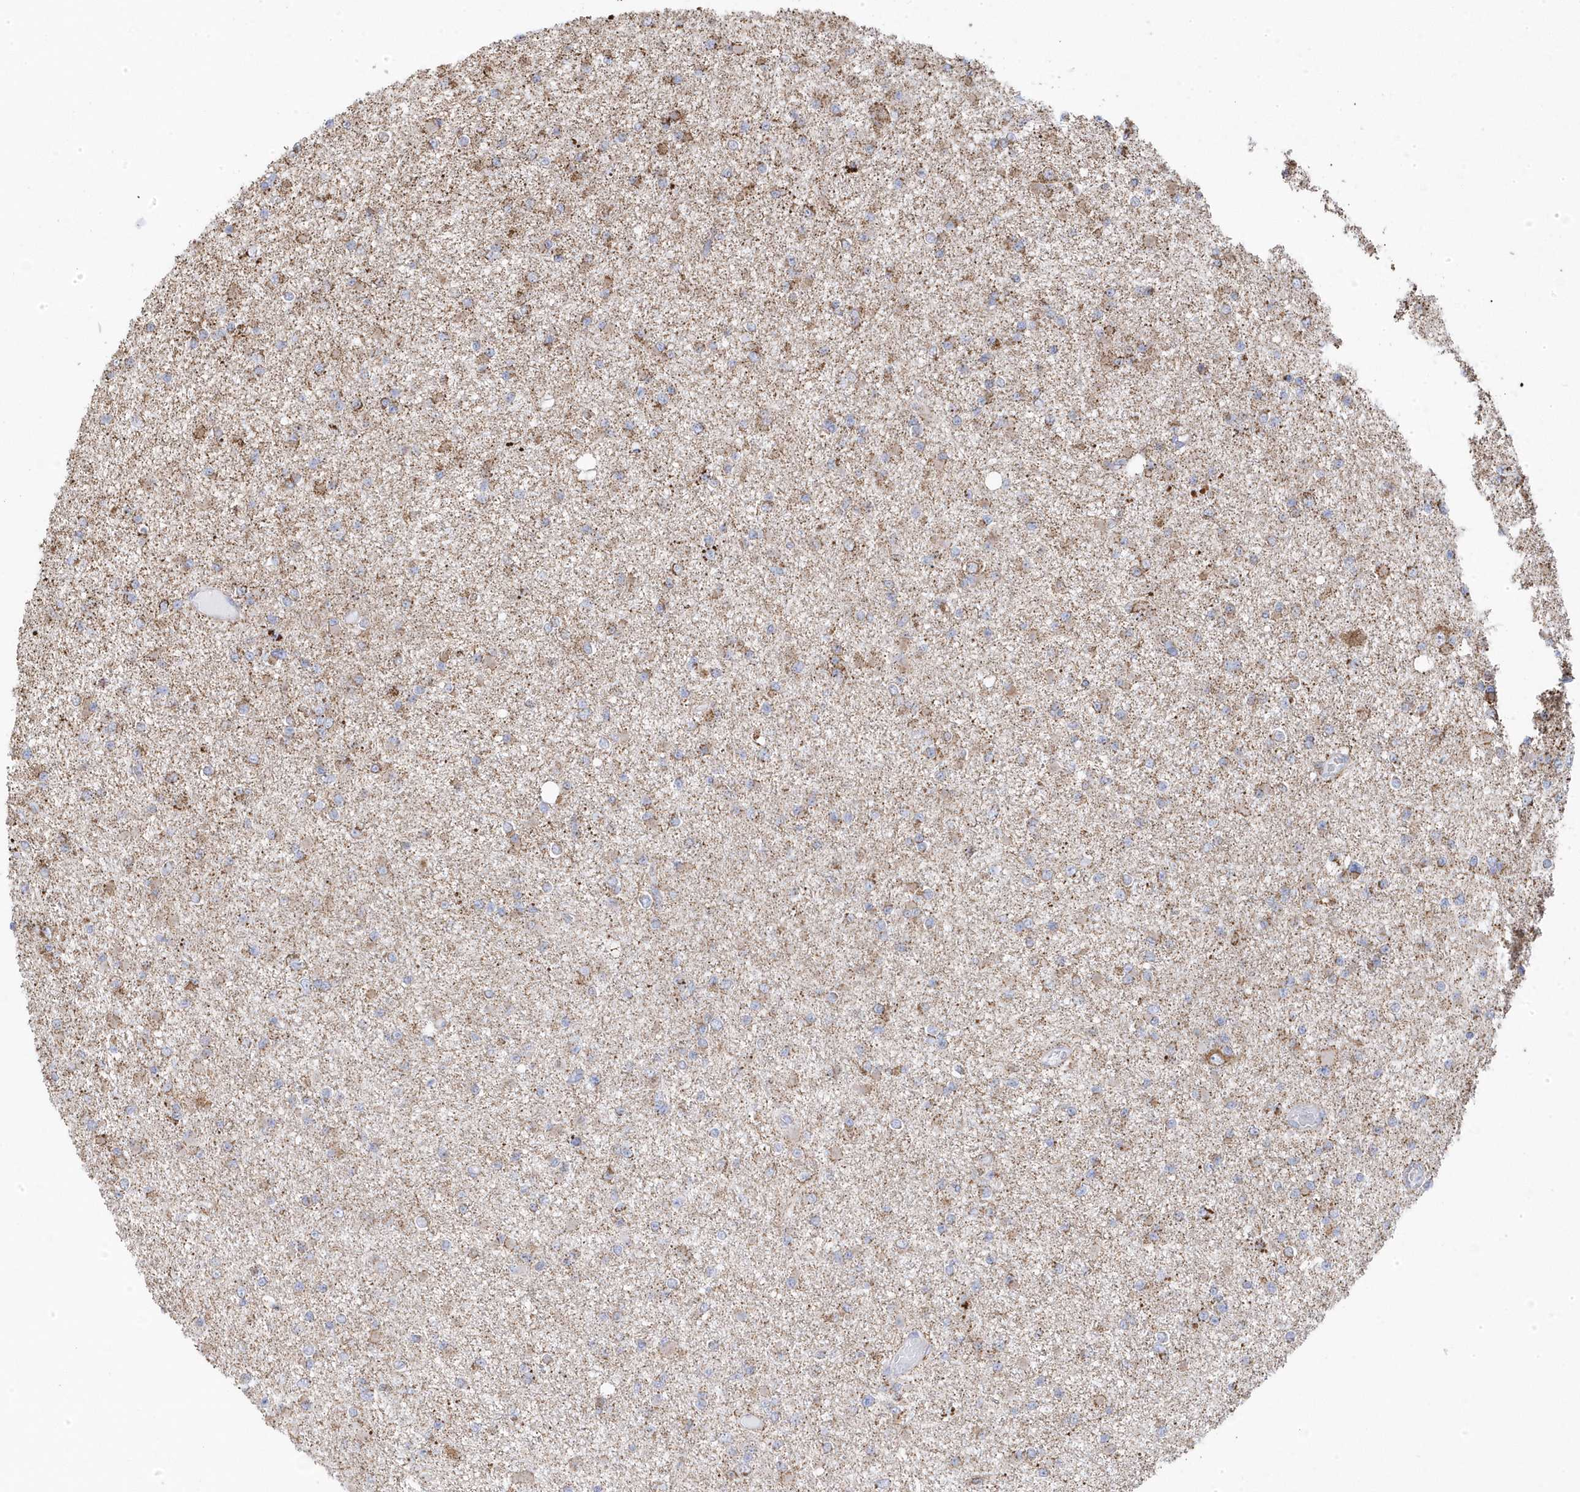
{"staining": {"intensity": "moderate", "quantity": "<25%", "location": "cytoplasmic/membranous"}, "tissue": "glioma", "cell_type": "Tumor cells", "image_type": "cancer", "snomed": [{"axis": "morphology", "description": "Glioma, malignant, Low grade"}, {"axis": "topography", "description": "Brain"}], "caption": "Glioma stained with a protein marker reveals moderate staining in tumor cells.", "gene": "GTPBP8", "patient": {"sex": "female", "age": 22}}